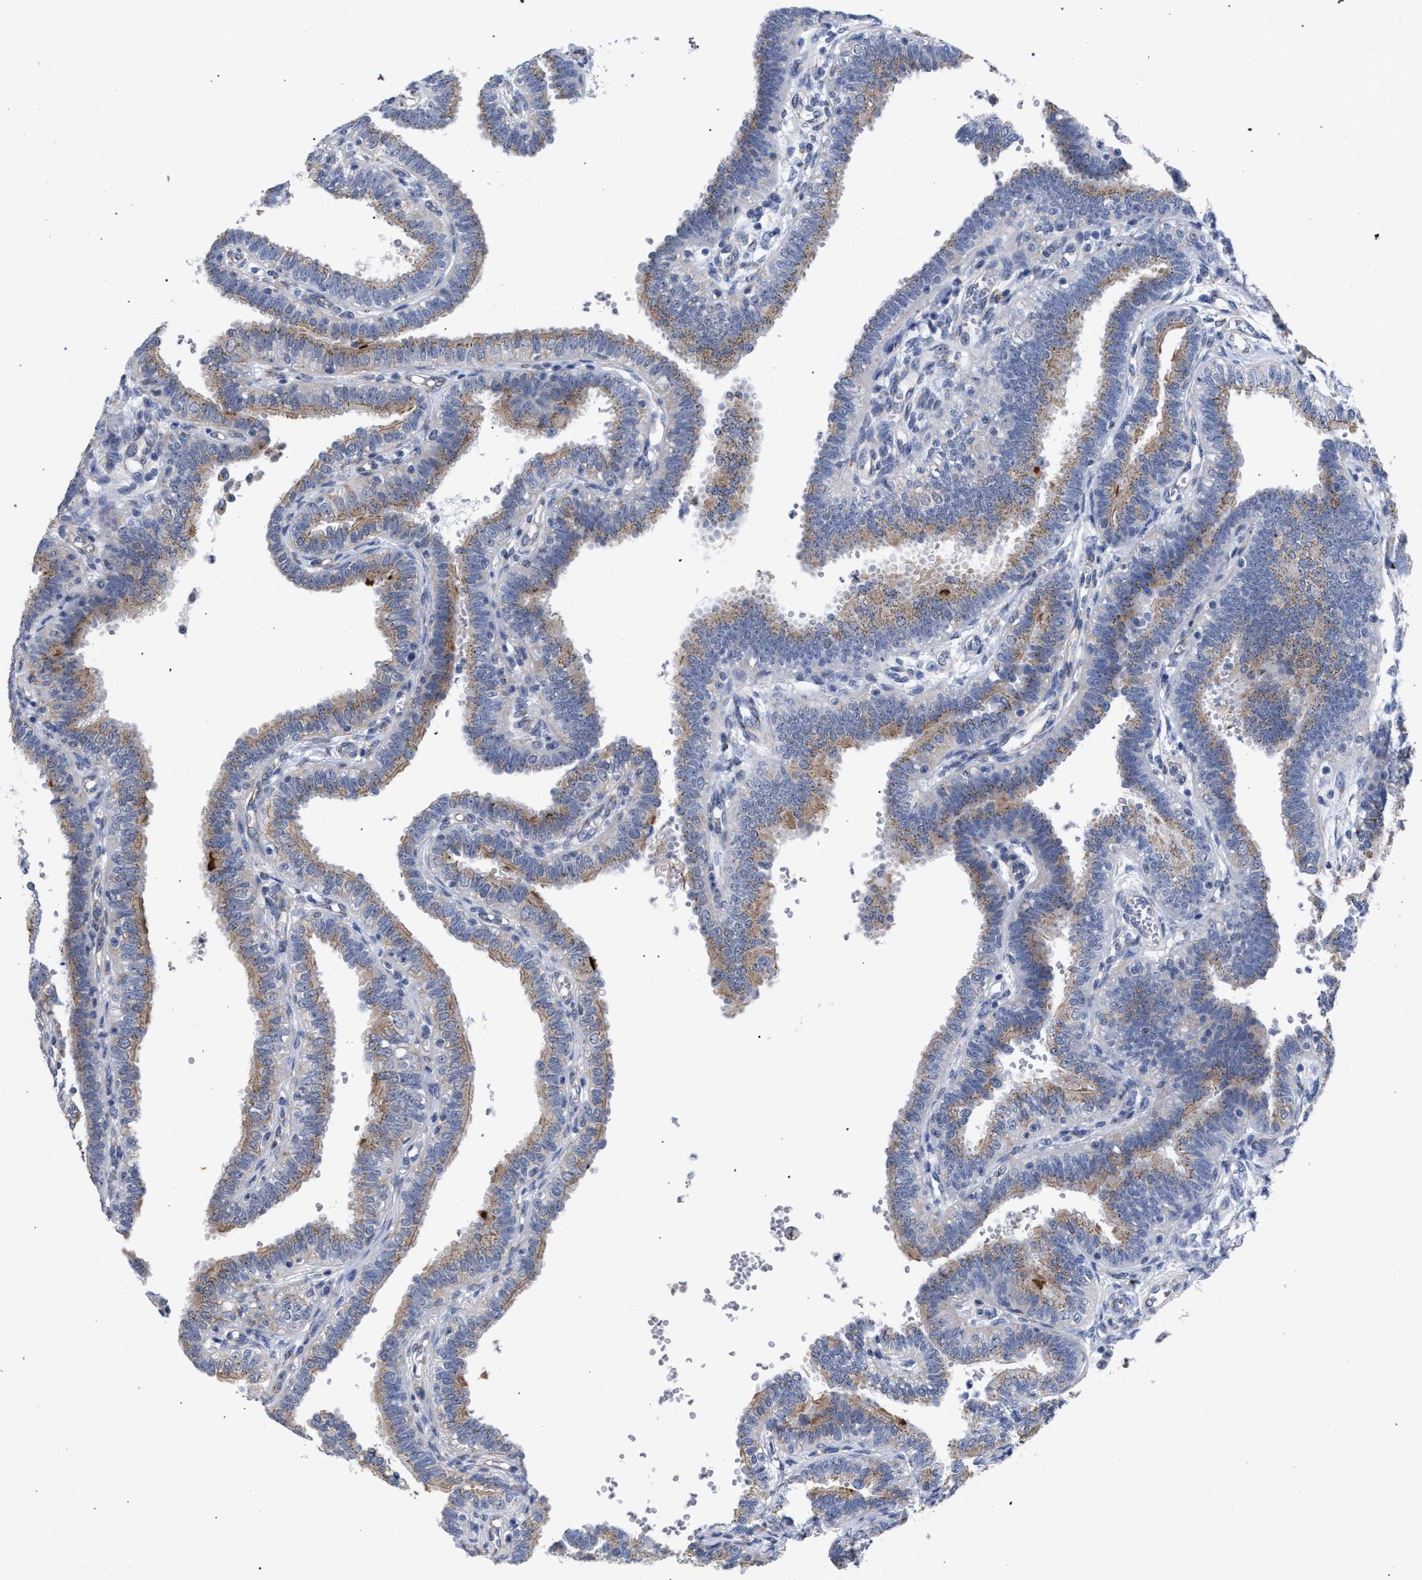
{"staining": {"intensity": "moderate", "quantity": "25%-75%", "location": "cytoplasmic/membranous"}, "tissue": "fallopian tube", "cell_type": "Glandular cells", "image_type": "normal", "snomed": [{"axis": "morphology", "description": "Normal tissue, NOS"}, {"axis": "topography", "description": "Fallopian tube"}, {"axis": "topography", "description": "Placenta"}], "caption": "Immunohistochemical staining of normal human fallopian tube shows moderate cytoplasmic/membranous protein staining in about 25%-75% of glandular cells. (Stains: DAB in brown, nuclei in blue, Microscopy: brightfield microscopy at high magnification).", "gene": "GOLGA2", "patient": {"sex": "female", "age": 34}}